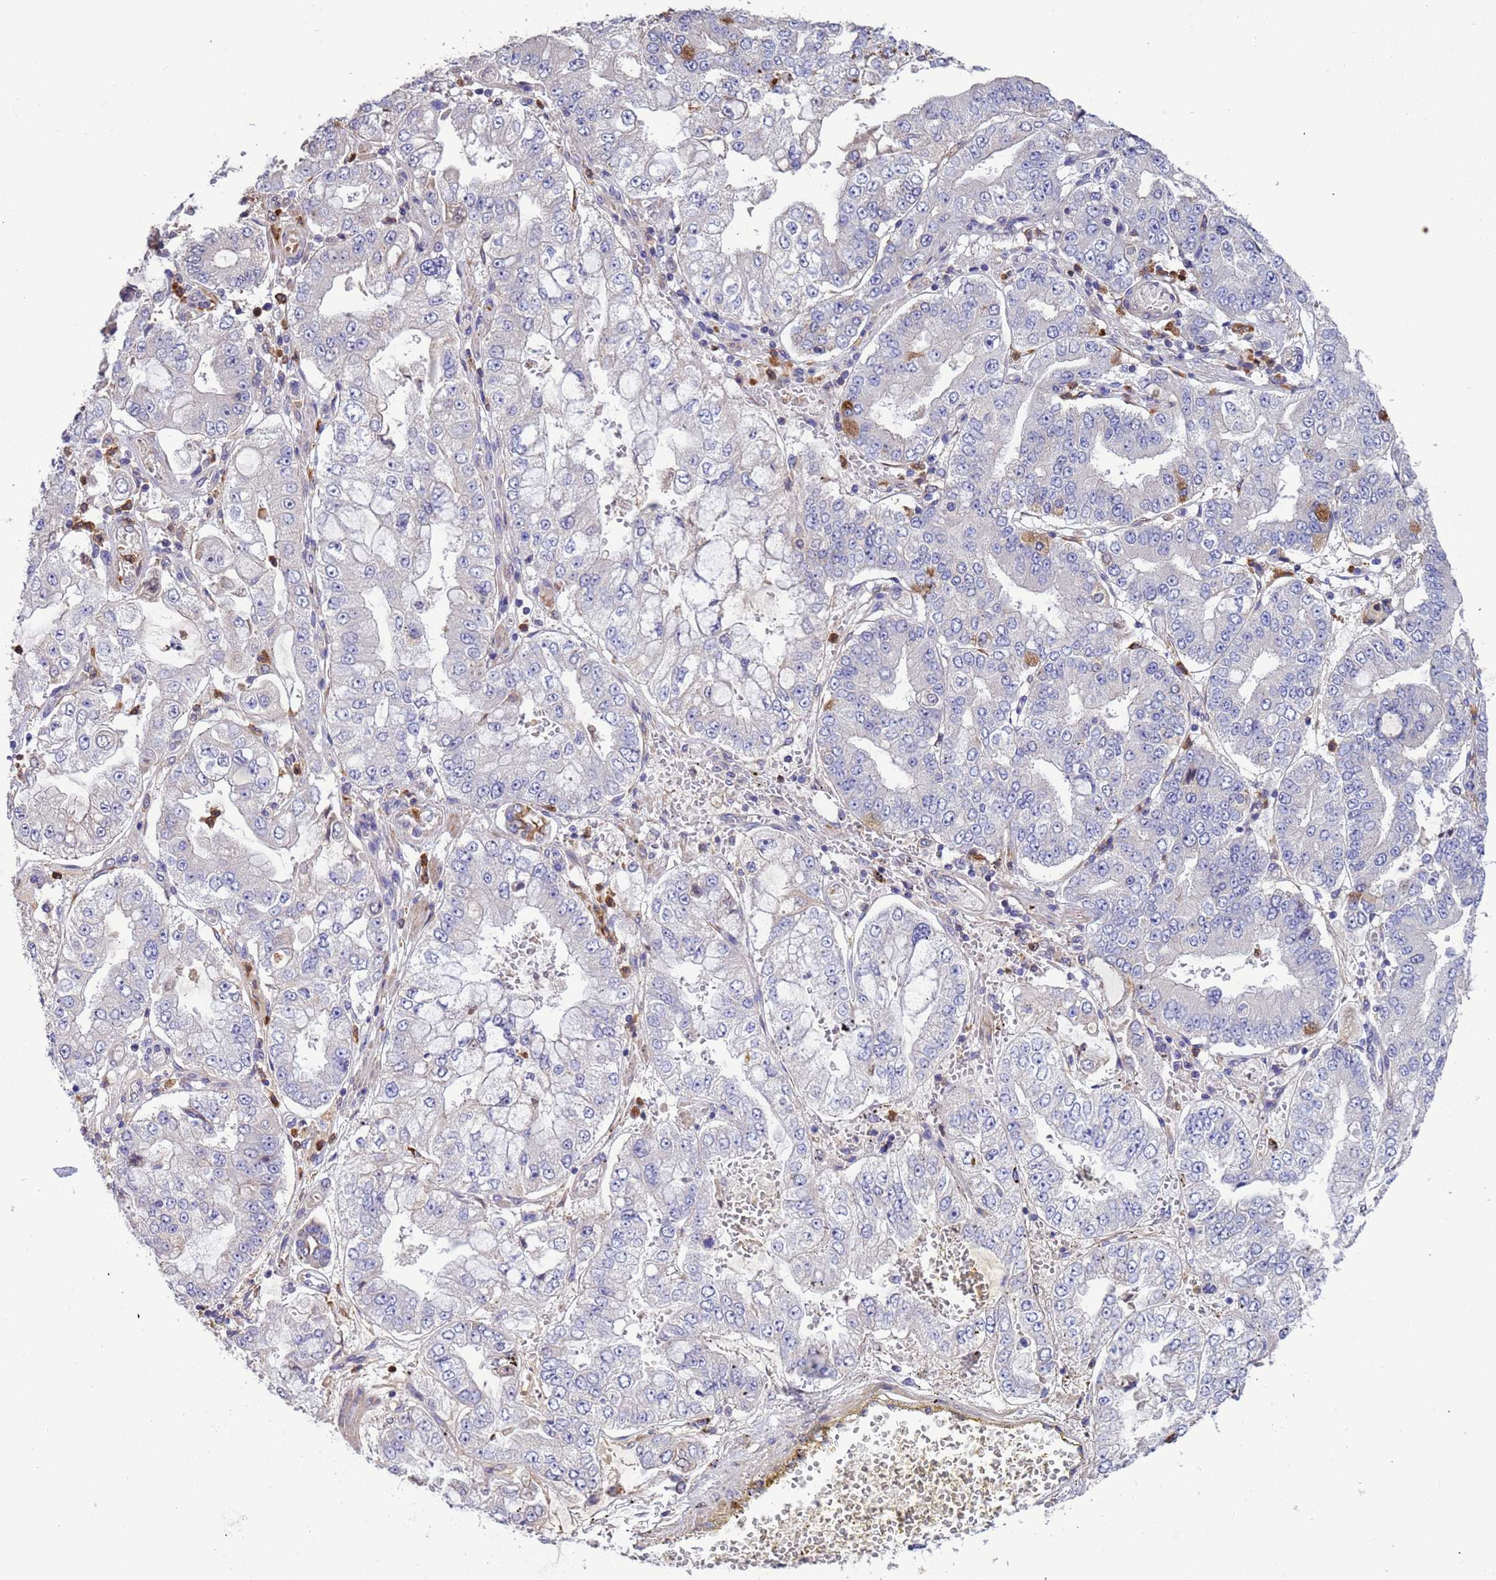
{"staining": {"intensity": "negative", "quantity": "none", "location": "none"}, "tissue": "stomach cancer", "cell_type": "Tumor cells", "image_type": "cancer", "snomed": [{"axis": "morphology", "description": "Adenocarcinoma, NOS"}, {"axis": "topography", "description": "Stomach"}], "caption": "The image demonstrates no significant staining in tumor cells of stomach cancer (adenocarcinoma).", "gene": "AMPD3", "patient": {"sex": "male", "age": 76}}